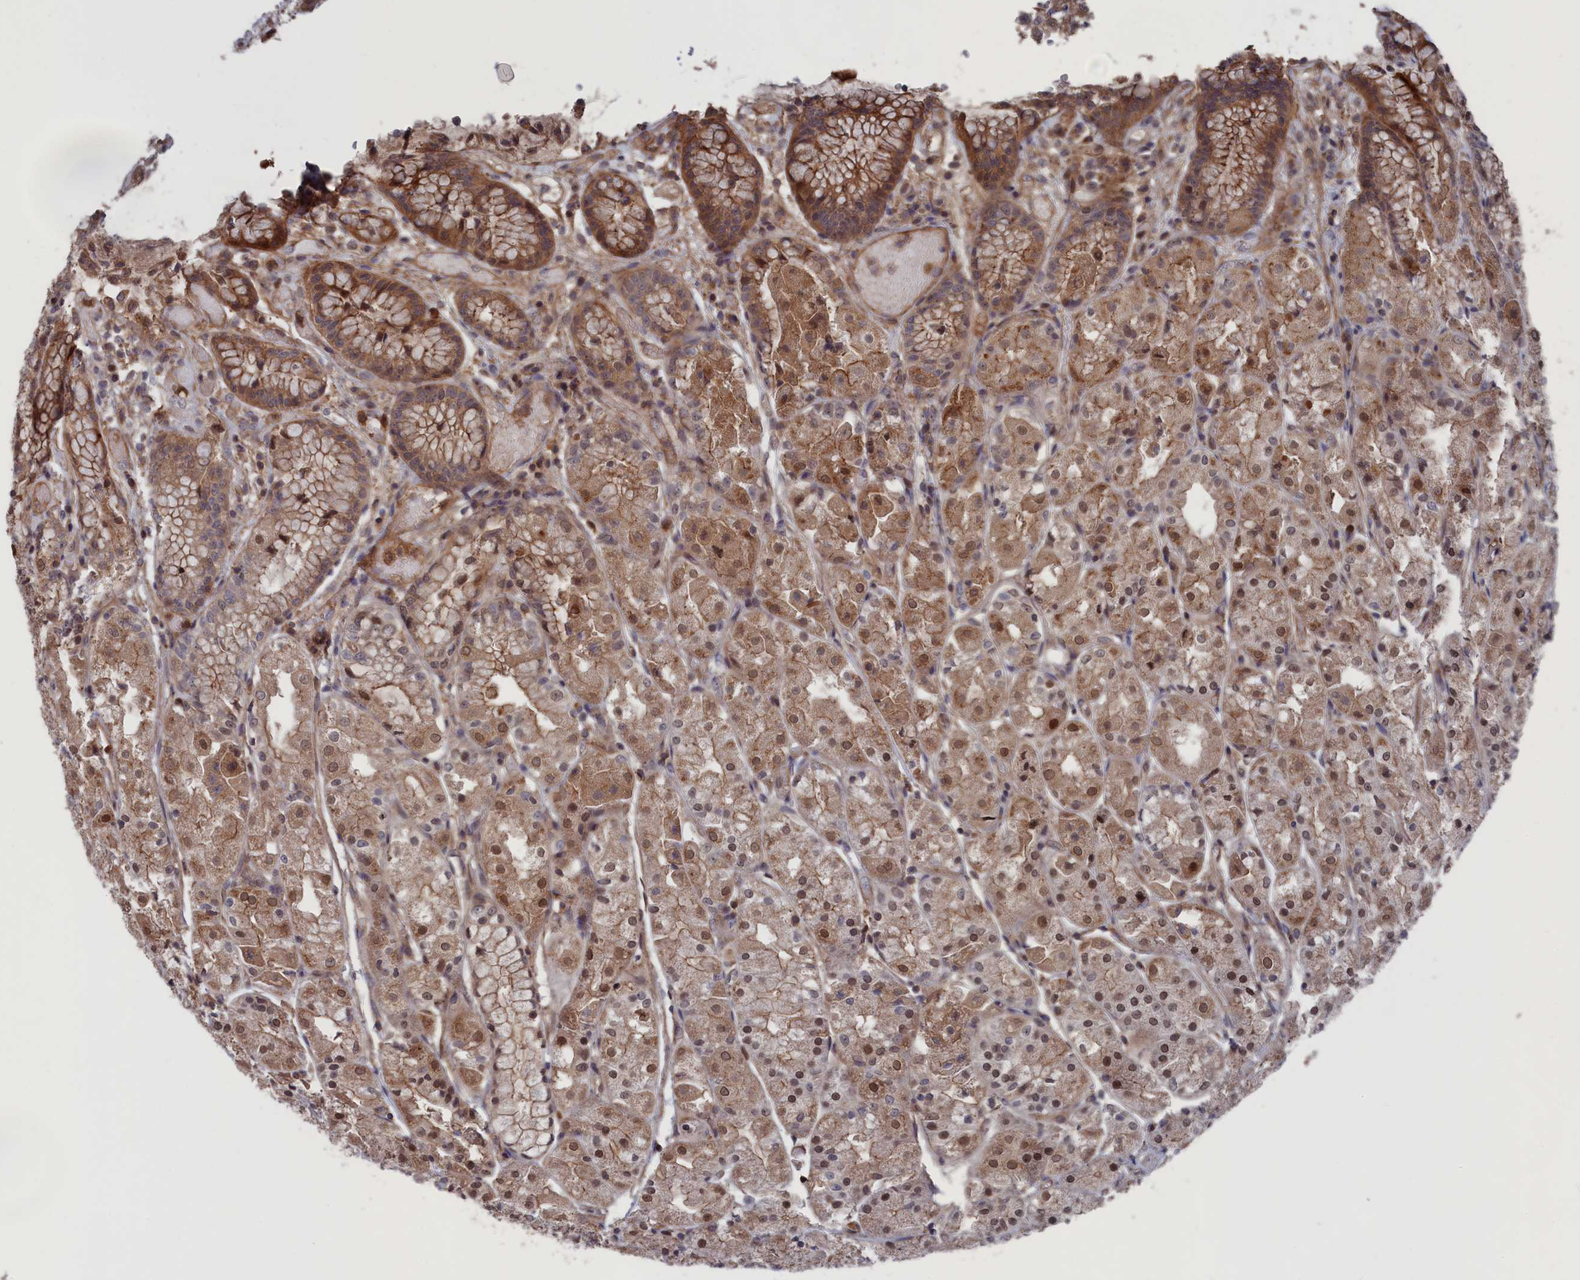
{"staining": {"intensity": "moderate", "quantity": "25%-75%", "location": "cytoplasmic/membranous,nuclear"}, "tissue": "stomach", "cell_type": "Glandular cells", "image_type": "normal", "snomed": [{"axis": "morphology", "description": "Normal tissue, NOS"}, {"axis": "topography", "description": "Stomach, upper"}], "caption": "High-magnification brightfield microscopy of unremarkable stomach stained with DAB (brown) and counterstained with hematoxylin (blue). glandular cells exhibit moderate cytoplasmic/membranous,nuclear staining is appreciated in about25%-75% of cells.", "gene": "PLA2G15", "patient": {"sex": "male", "age": 72}}